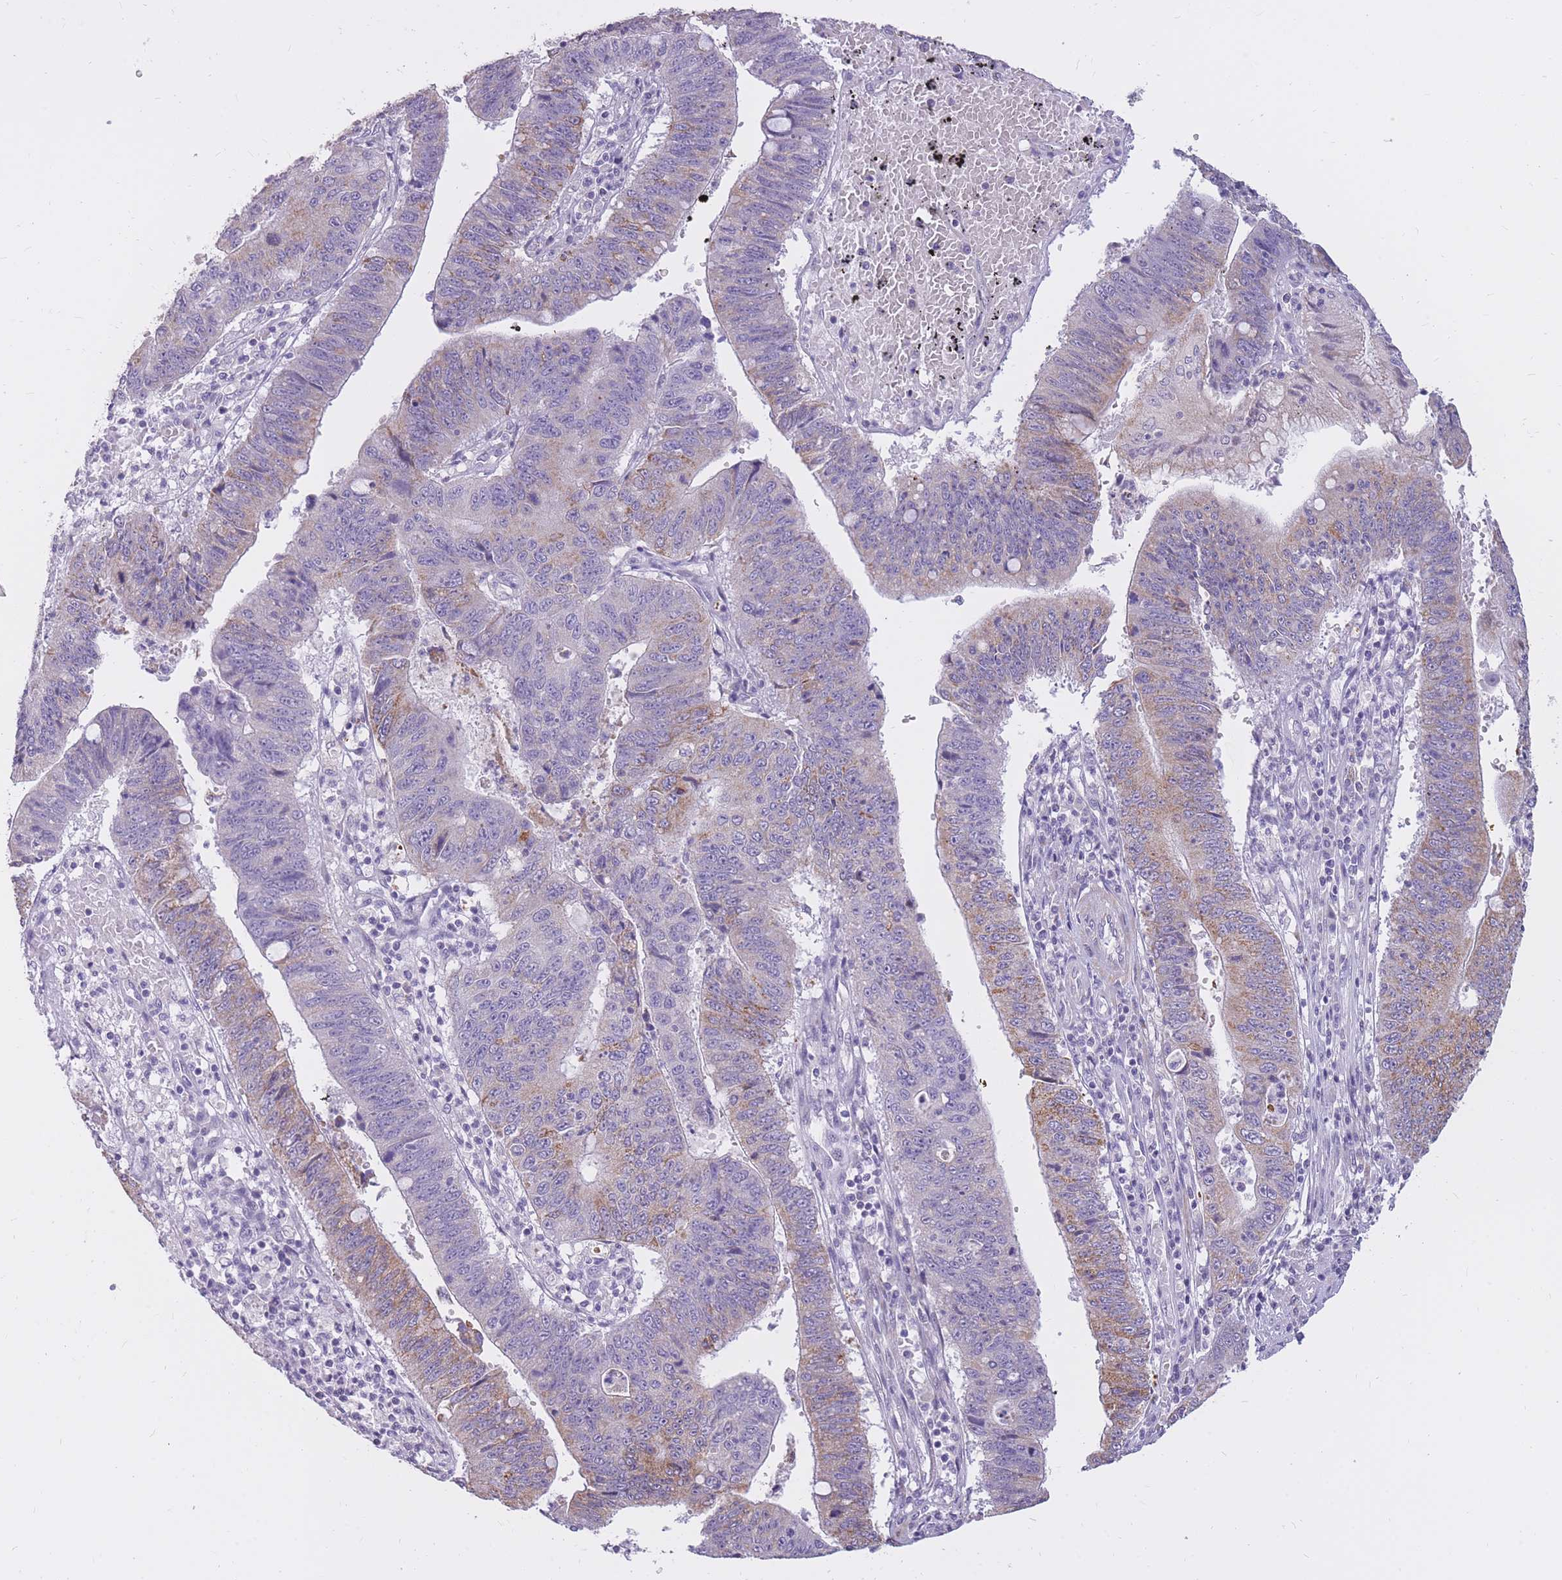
{"staining": {"intensity": "moderate", "quantity": "<25%", "location": "cytoplasmic/membranous"}, "tissue": "stomach cancer", "cell_type": "Tumor cells", "image_type": "cancer", "snomed": [{"axis": "morphology", "description": "Adenocarcinoma, NOS"}, {"axis": "topography", "description": "Stomach"}], "caption": "About <25% of tumor cells in stomach cancer show moderate cytoplasmic/membranous protein staining as visualized by brown immunohistochemical staining.", "gene": "RNF170", "patient": {"sex": "male", "age": 59}}